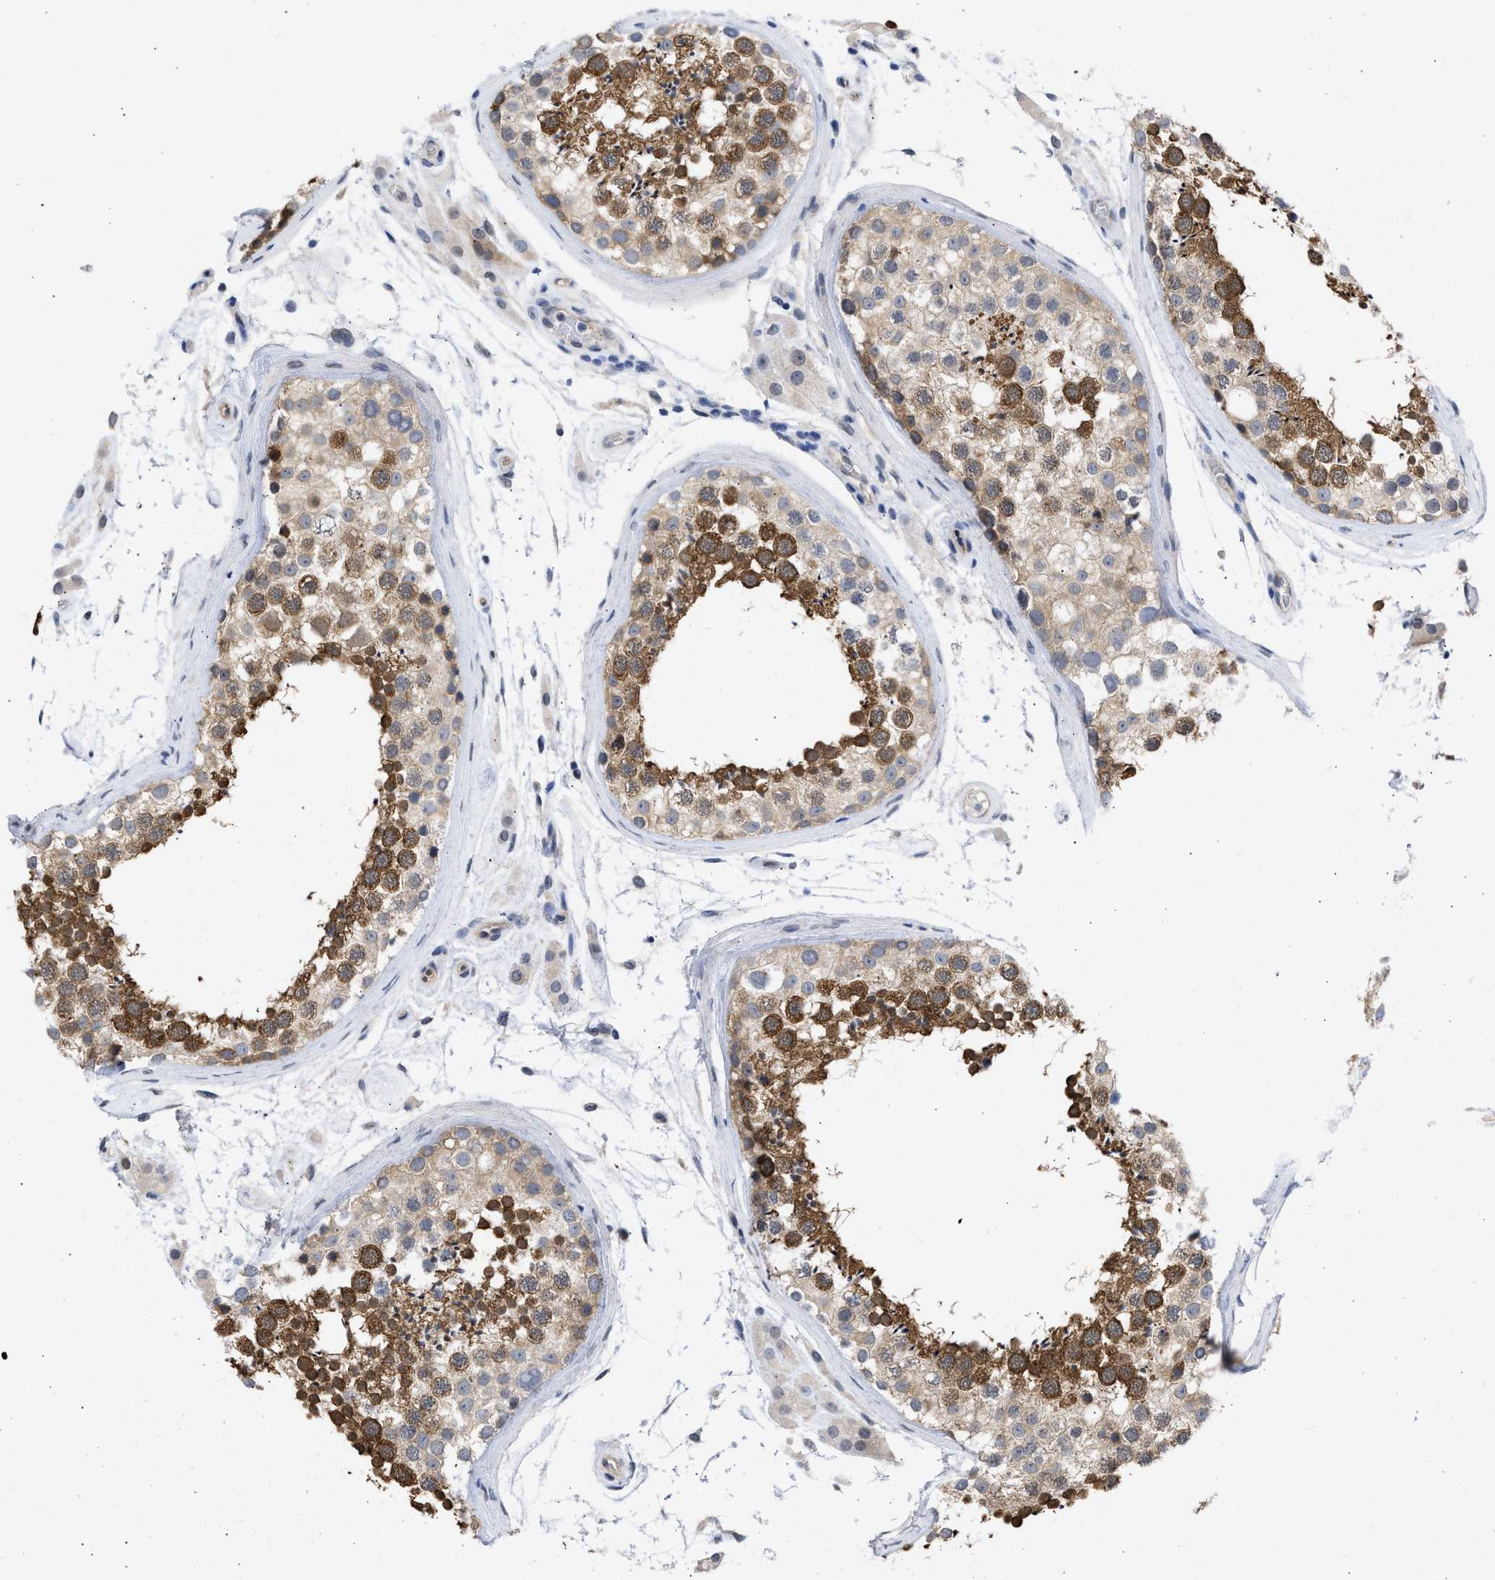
{"staining": {"intensity": "strong", "quantity": "25%-75%", "location": "cytoplasmic/membranous"}, "tissue": "testis", "cell_type": "Cells in seminiferous ducts", "image_type": "normal", "snomed": [{"axis": "morphology", "description": "Normal tissue, NOS"}, {"axis": "topography", "description": "Testis"}], "caption": "Immunohistochemical staining of benign testis shows high levels of strong cytoplasmic/membranous positivity in approximately 25%-75% of cells in seminiferous ducts. (DAB IHC with brightfield microscopy, high magnification).", "gene": "THRA", "patient": {"sex": "male", "age": 46}}